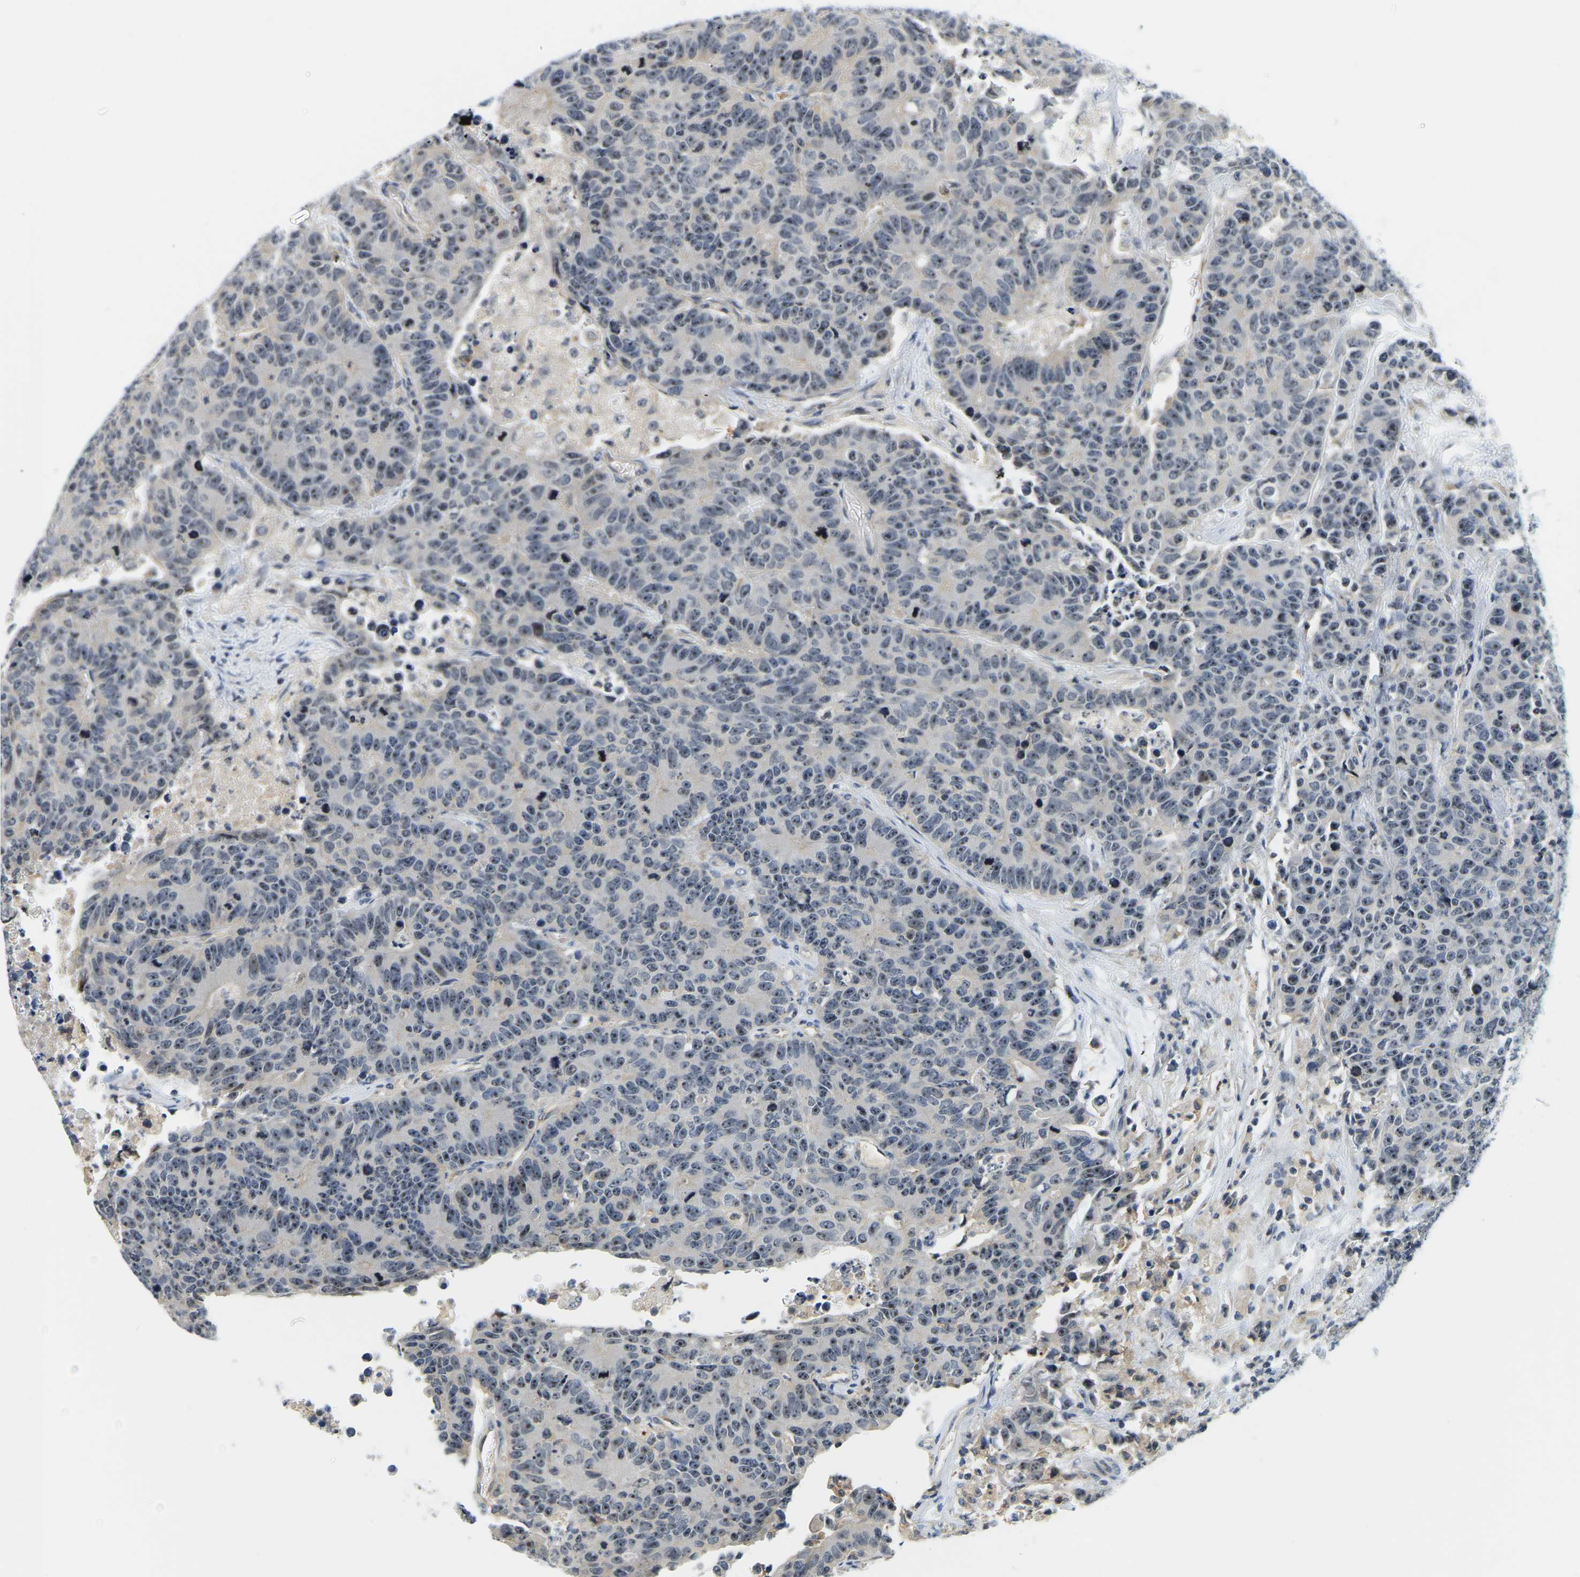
{"staining": {"intensity": "weak", "quantity": ">75%", "location": "nuclear"}, "tissue": "colorectal cancer", "cell_type": "Tumor cells", "image_type": "cancer", "snomed": [{"axis": "morphology", "description": "Adenocarcinoma, NOS"}, {"axis": "topography", "description": "Colon"}], "caption": "Colorectal cancer (adenocarcinoma) tissue displays weak nuclear positivity in about >75% of tumor cells (Stains: DAB (3,3'-diaminobenzidine) in brown, nuclei in blue, Microscopy: brightfield microscopy at high magnification).", "gene": "RRP1", "patient": {"sex": "female", "age": 86}}